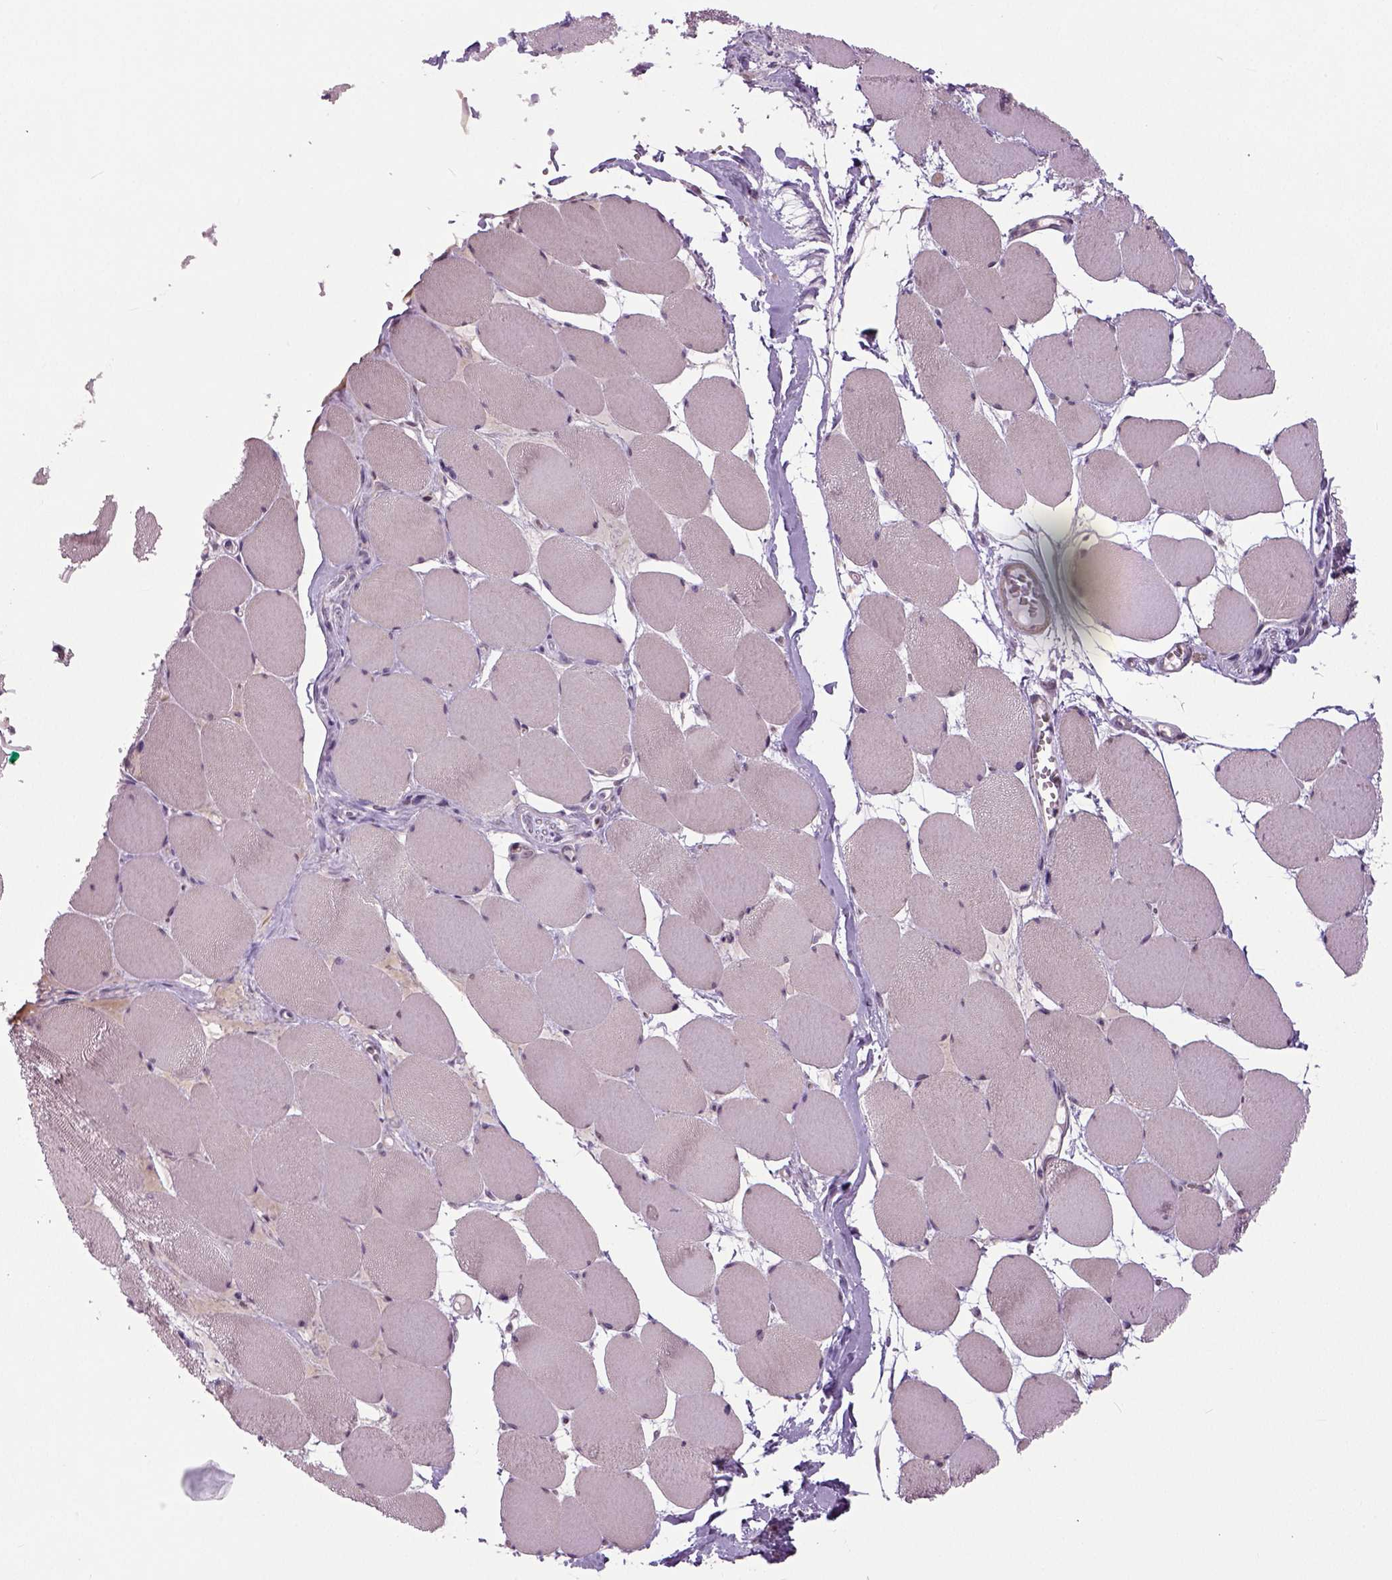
{"staining": {"intensity": "negative", "quantity": "none", "location": "none"}, "tissue": "skeletal muscle", "cell_type": "Myocytes", "image_type": "normal", "snomed": [{"axis": "morphology", "description": "Normal tissue, NOS"}, {"axis": "topography", "description": "Skeletal muscle"}], "caption": "Immunohistochemistry (IHC) micrograph of benign skeletal muscle: skeletal muscle stained with DAB (3,3'-diaminobenzidine) demonstrates no significant protein staining in myocytes. (Stains: DAB immunohistochemistry (IHC) with hematoxylin counter stain, Microscopy: brightfield microscopy at high magnification).", "gene": "NECAB1", "patient": {"sex": "female", "age": 75}}